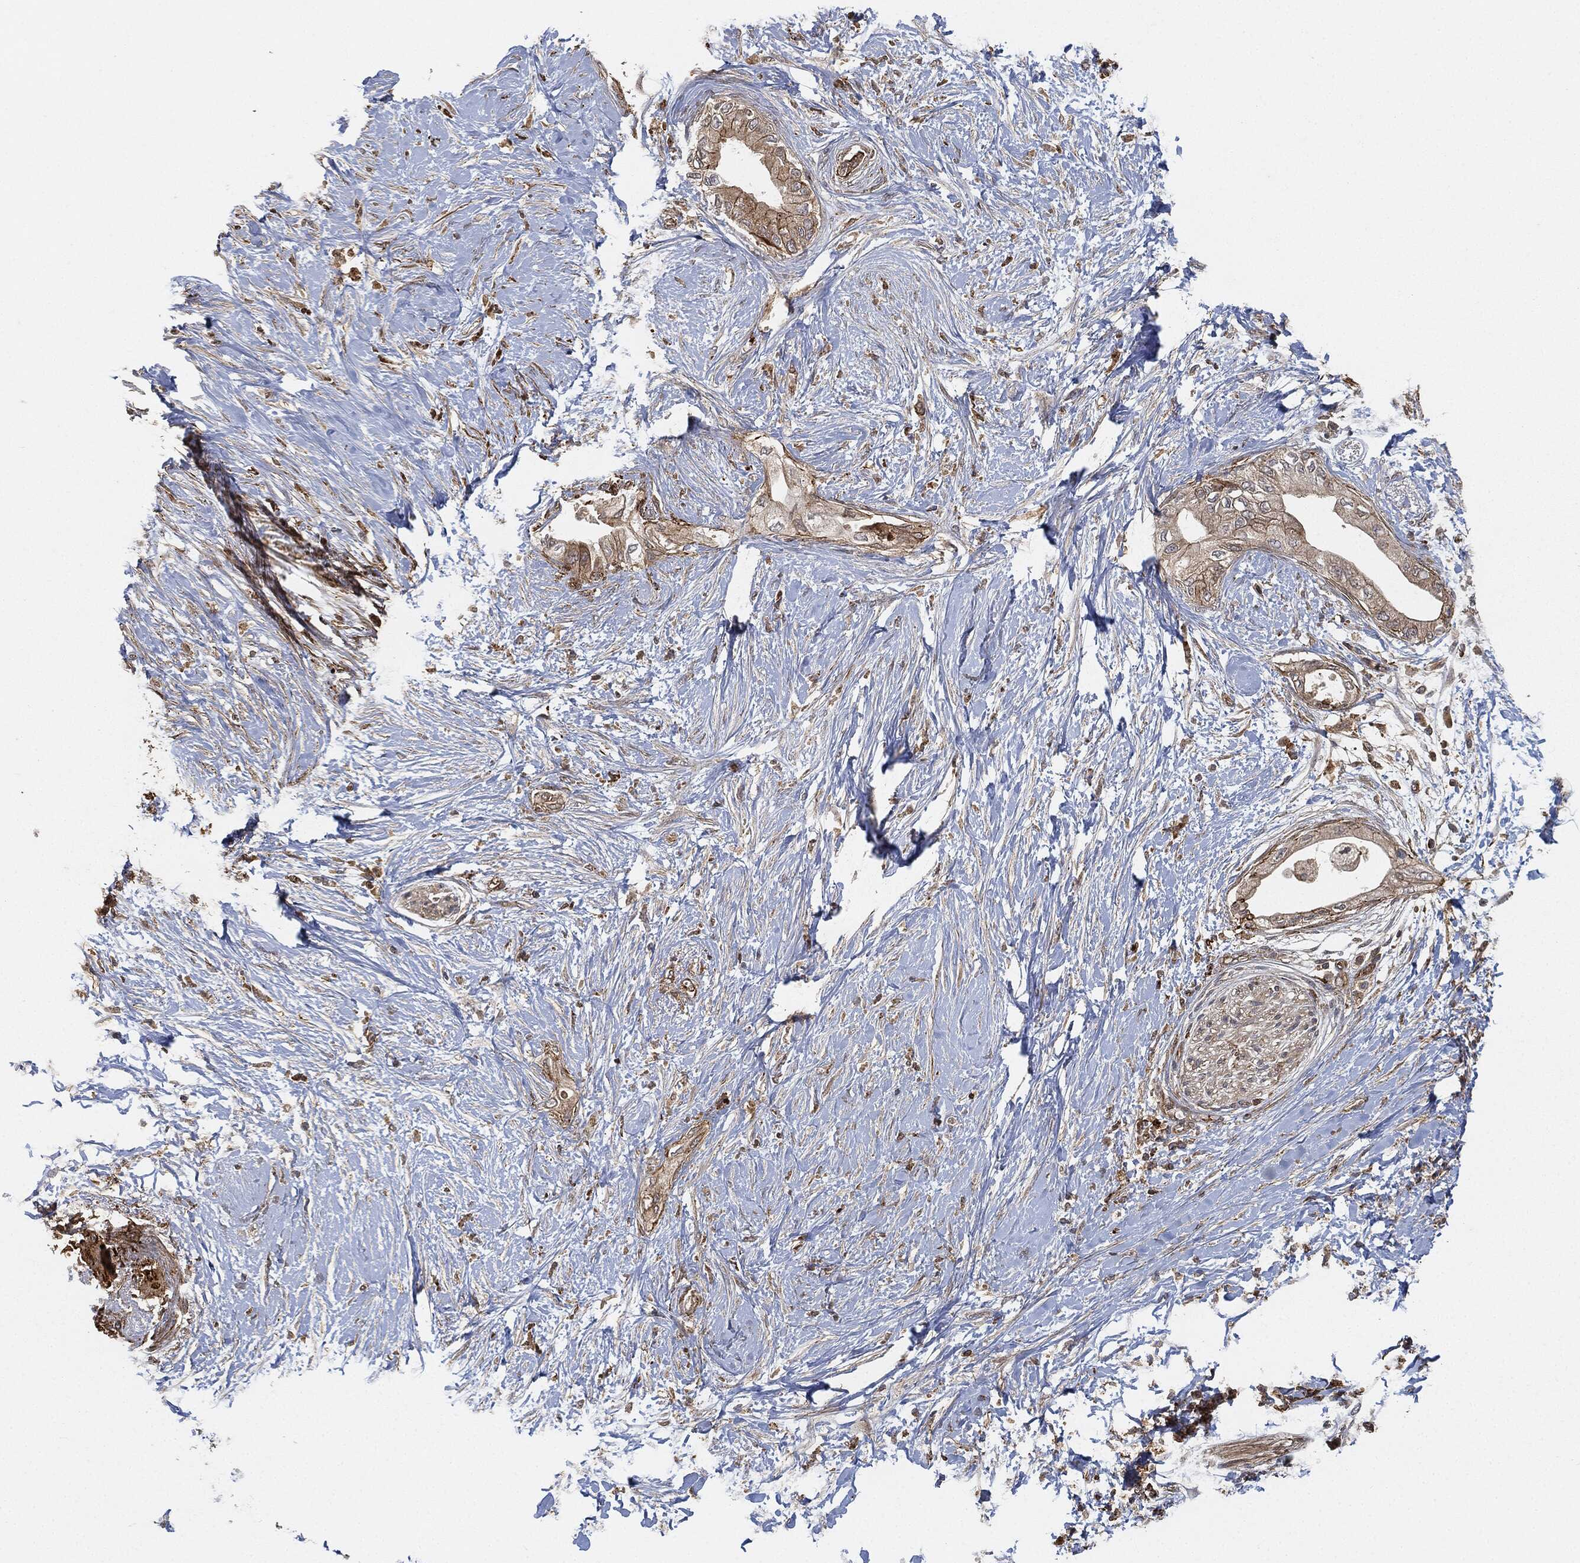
{"staining": {"intensity": "moderate", "quantity": "25%-75%", "location": "cytoplasmic/membranous"}, "tissue": "pancreatic cancer", "cell_type": "Tumor cells", "image_type": "cancer", "snomed": [{"axis": "morphology", "description": "Normal tissue, NOS"}, {"axis": "morphology", "description": "Adenocarcinoma, NOS"}, {"axis": "topography", "description": "Pancreas"}, {"axis": "topography", "description": "Duodenum"}], "caption": "Pancreatic cancer stained with a brown dye reveals moderate cytoplasmic/membranous positive positivity in about 25%-75% of tumor cells.", "gene": "TPT1", "patient": {"sex": "female", "age": 60}}